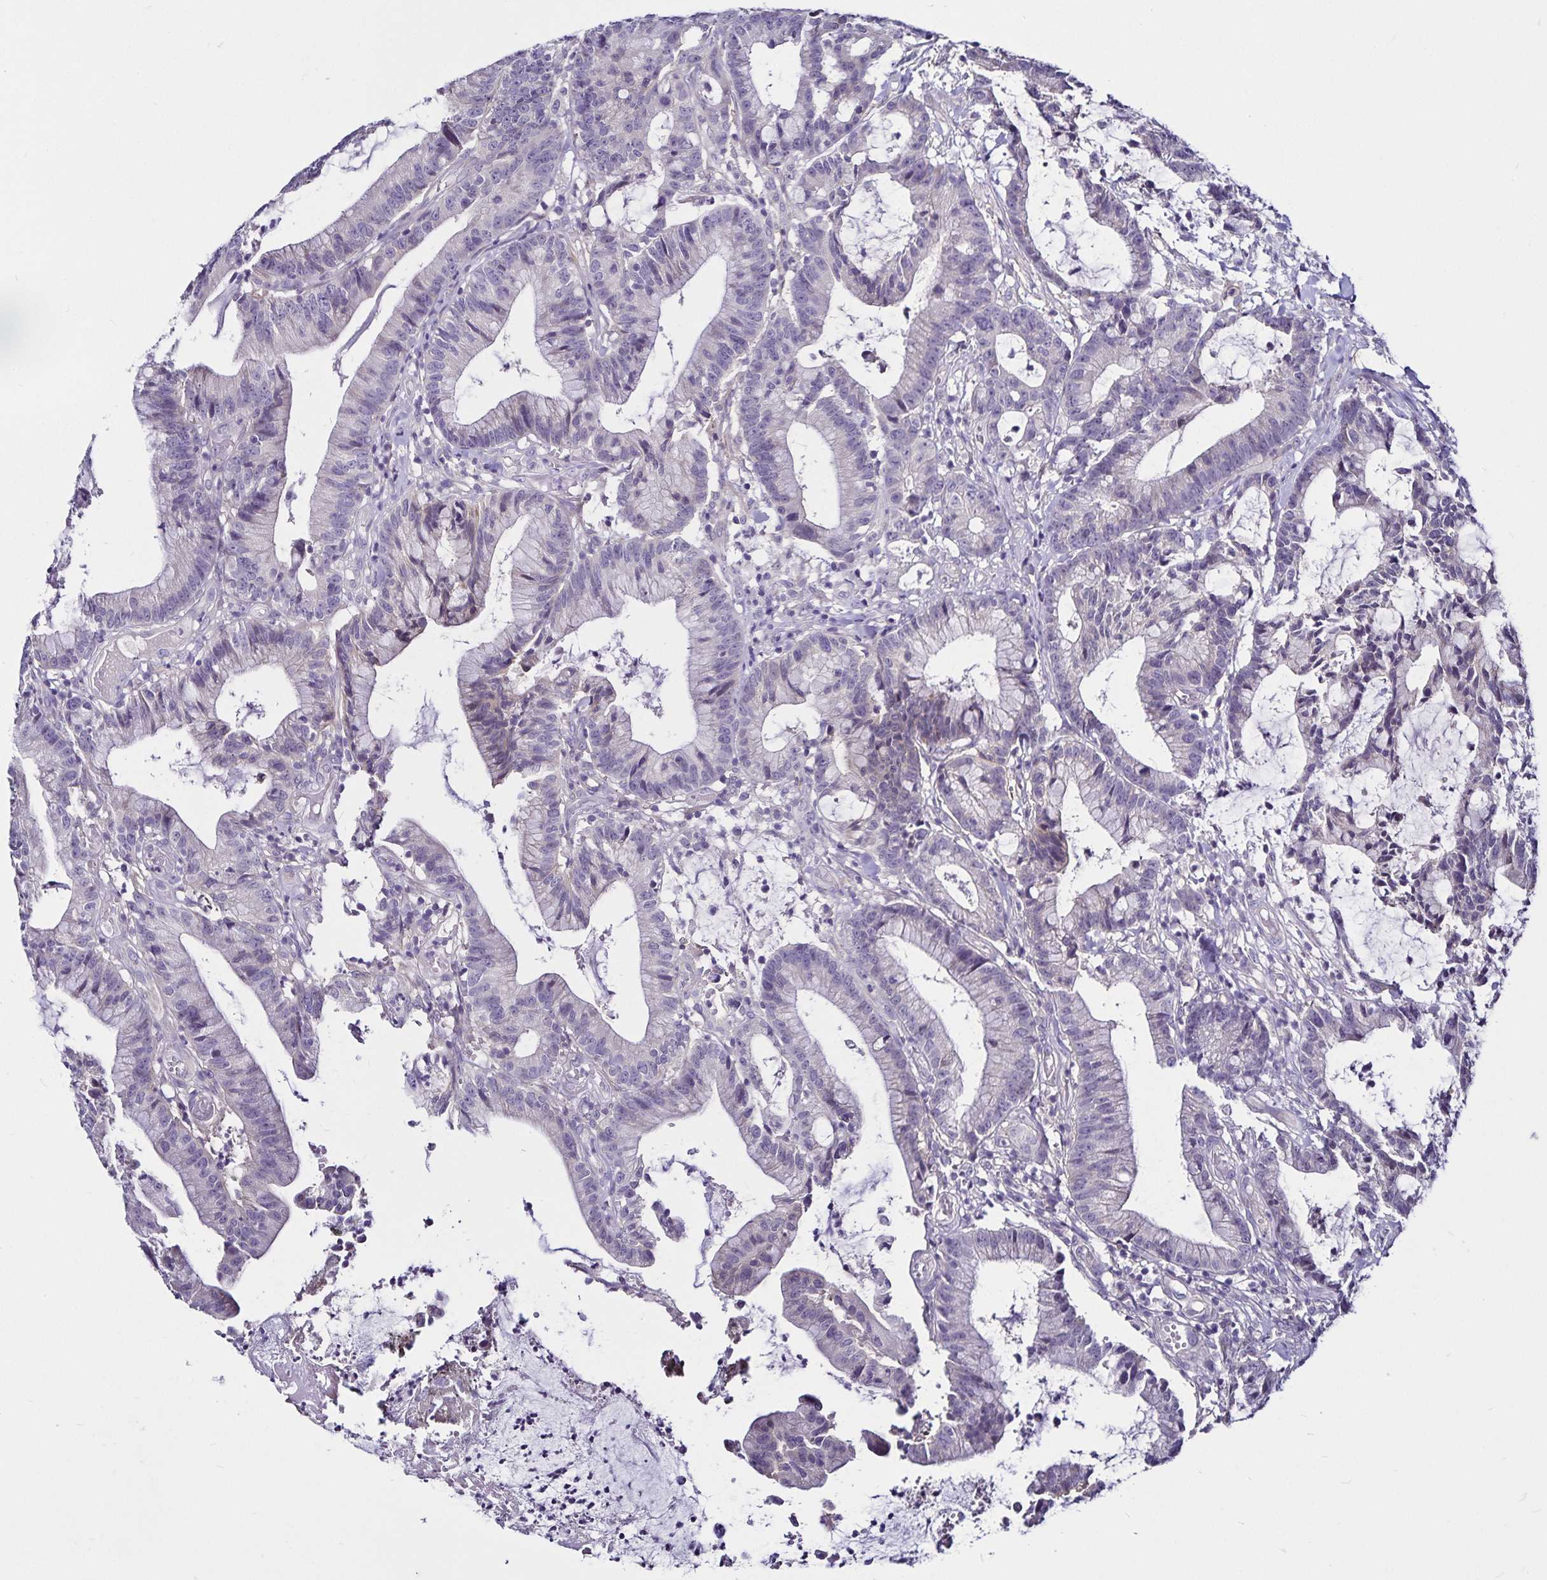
{"staining": {"intensity": "weak", "quantity": "<25%", "location": "cytoplasmic/membranous"}, "tissue": "colorectal cancer", "cell_type": "Tumor cells", "image_type": "cancer", "snomed": [{"axis": "morphology", "description": "Adenocarcinoma, NOS"}, {"axis": "topography", "description": "Colon"}], "caption": "Colorectal adenocarcinoma was stained to show a protein in brown. There is no significant expression in tumor cells.", "gene": "GNG12", "patient": {"sex": "female", "age": 78}}